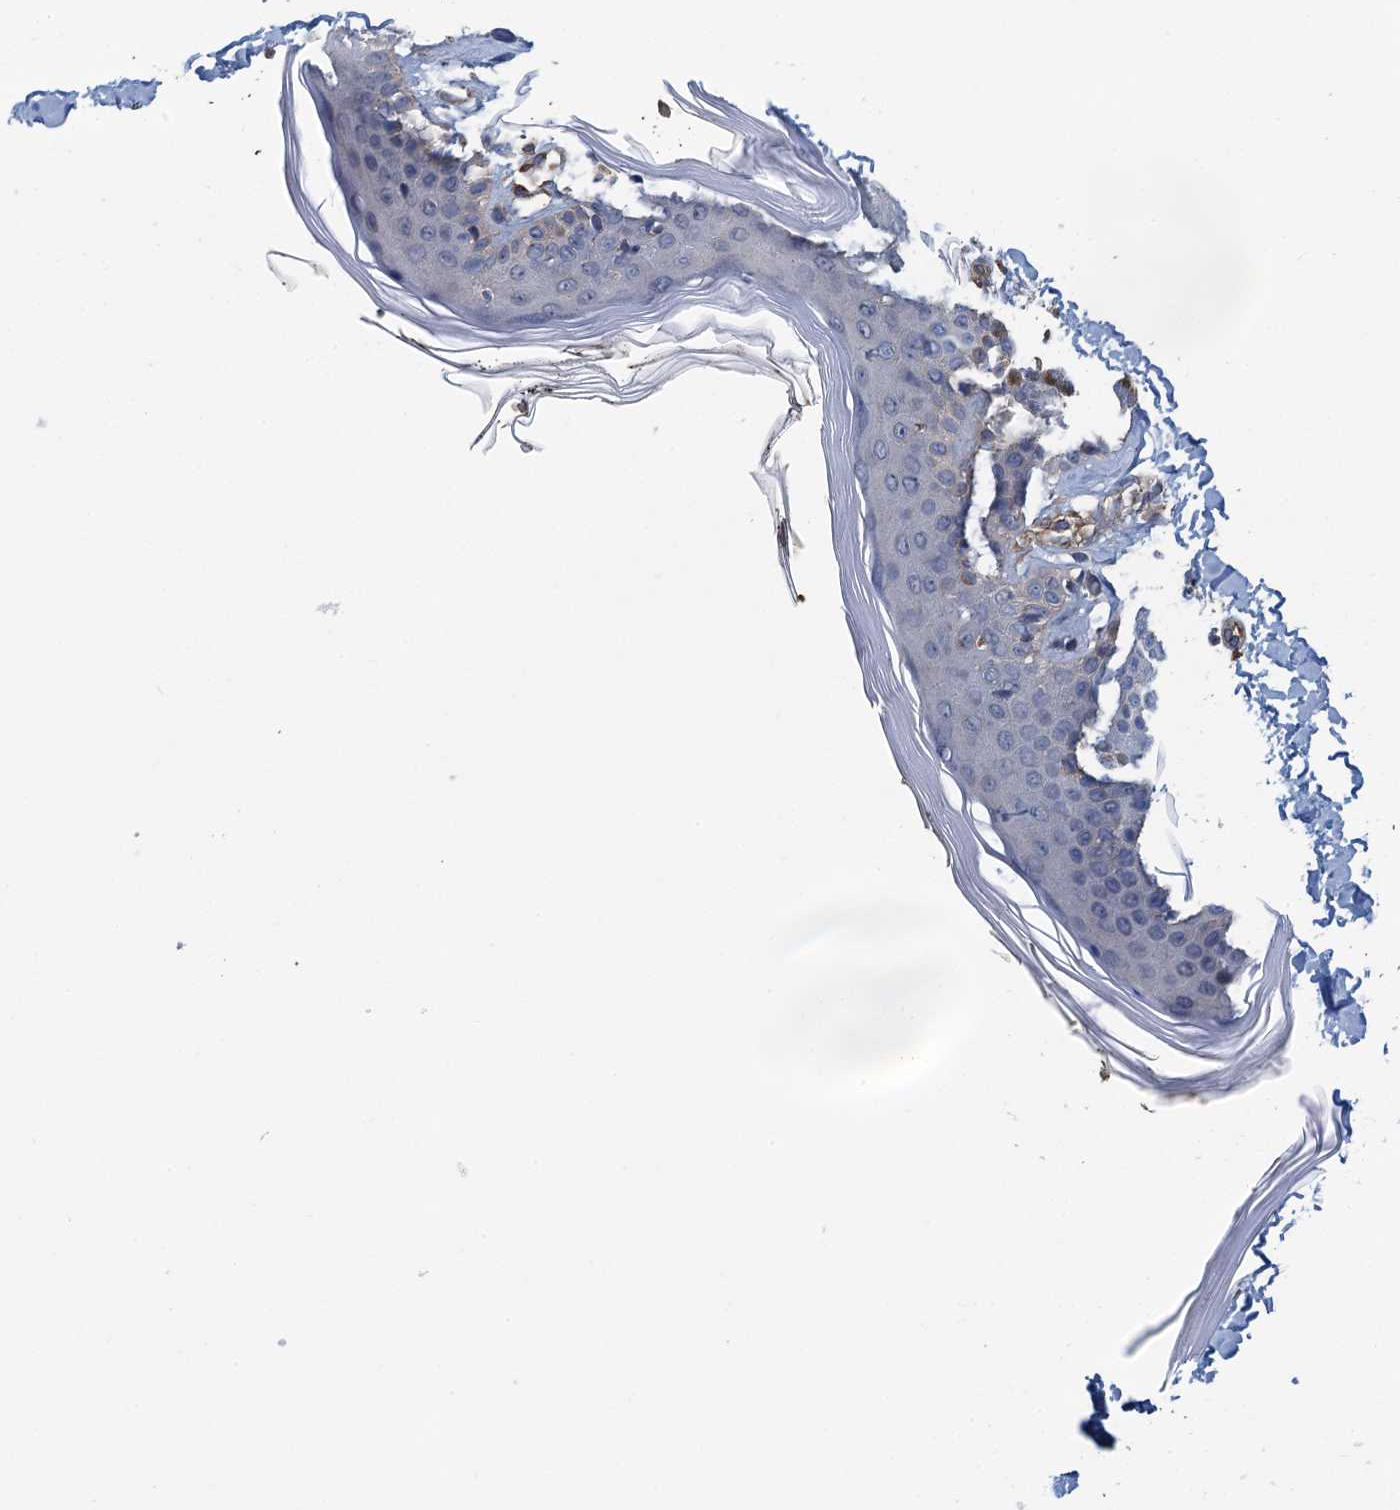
{"staining": {"intensity": "weak", "quantity": ">75%", "location": "cytoplasmic/membranous"}, "tissue": "skin", "cell_type": "Fibroblasts", "image_type": "normal", "snomed": [{"axis": "morphology", "description": "Normal tissue, NOS"}, {"axis": "topography", "description": "Skin"}], "caption": "Protein expression analysis of normal skin demonstrates weak cytoplasmic/membranous staining in about >75% of fibroblasts. Ihc stains the protein in brown and the nuclei are stained blue.", "gene": "RSAD2", "patient": {"sex": "female", "age": 64}}